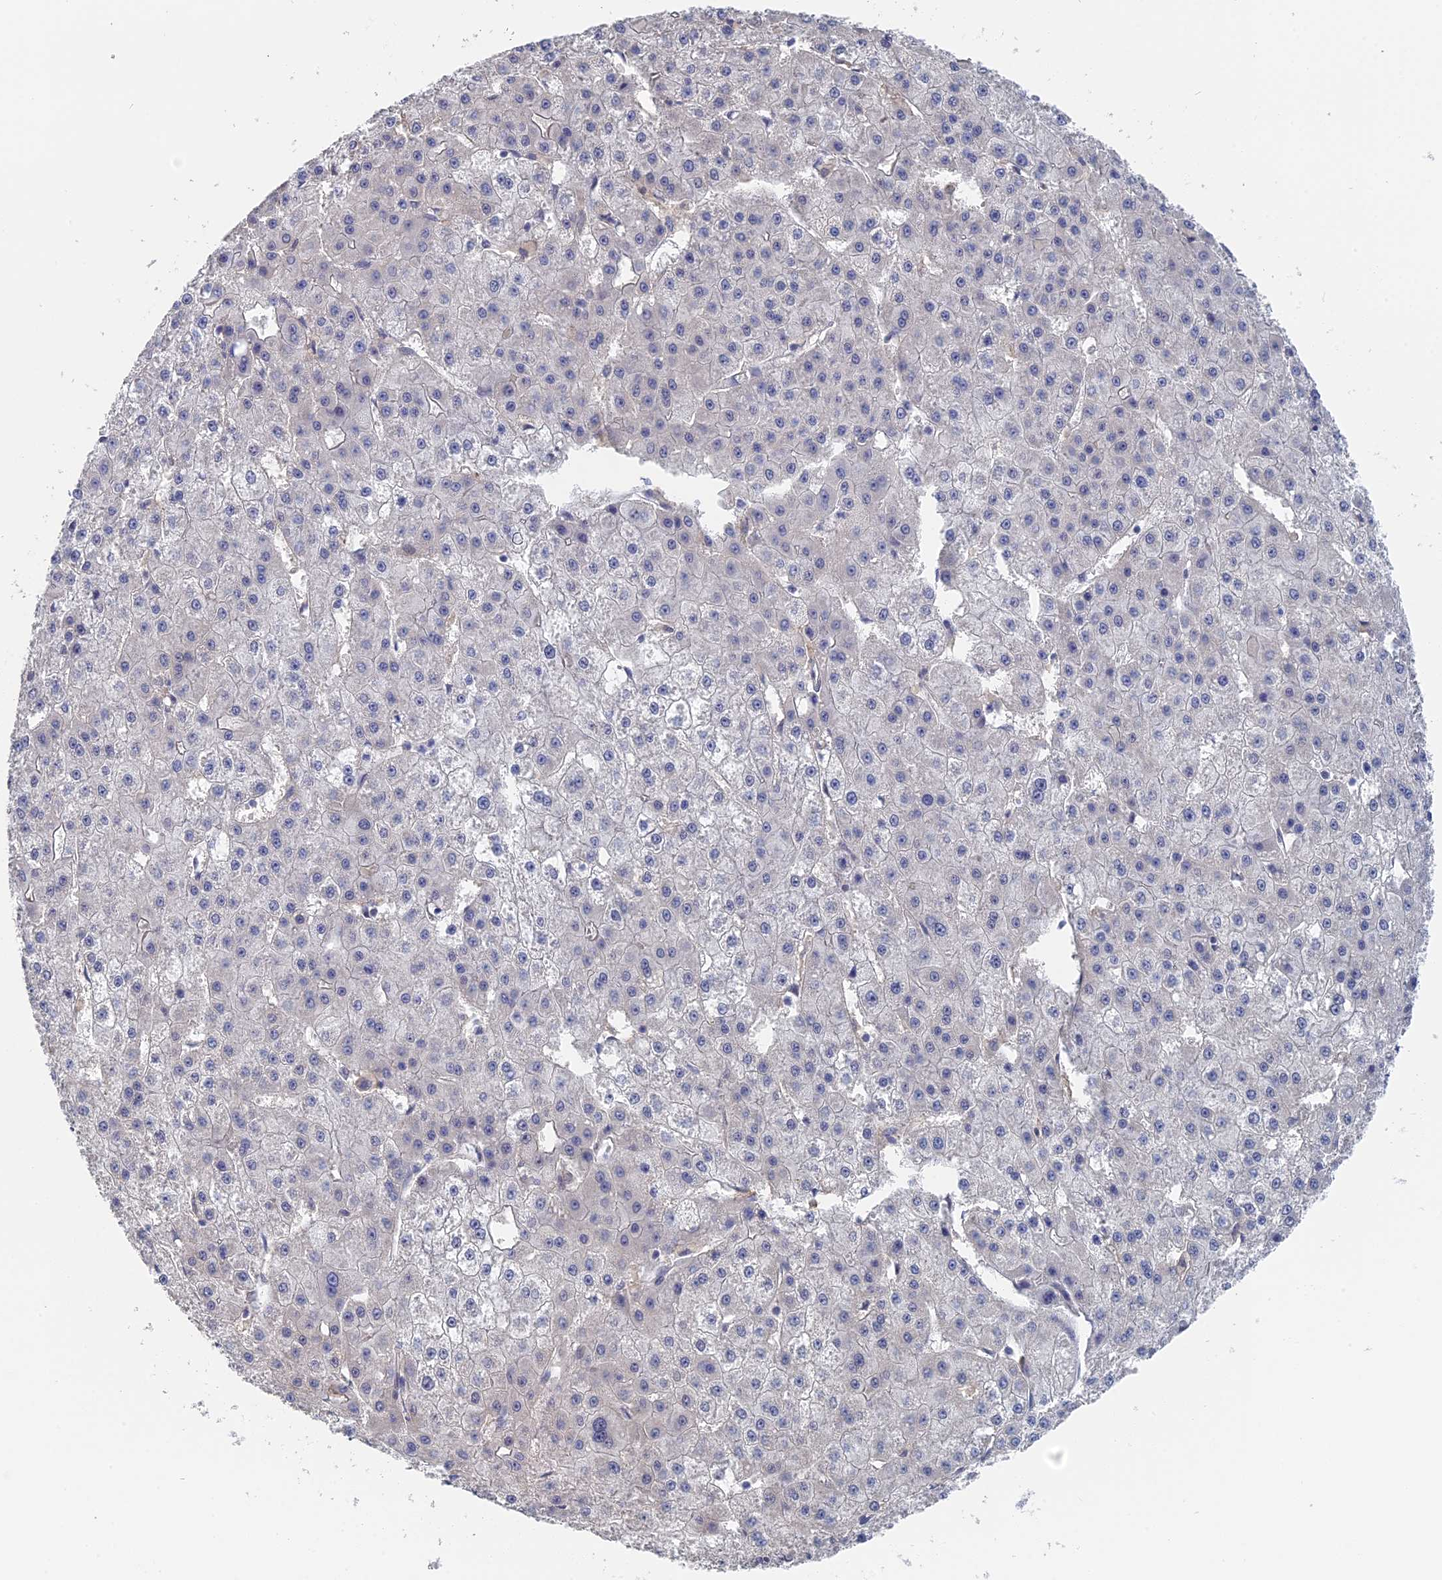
{"staining": {"intensity": "negative", "quantity": "none", "location": "none"}, "tissue": "liver cancer", "cell_type": "Tumor cells", "image_type": "cancer", "snomed": [{"axis": "morphology", "description": "Carcinoma, Hepatocellular, NOS"}, {"axis": "topography", "description": "Liver"}], "caption": "A micrograph of human liver cancer (hepatocellular carcinoma) is negative for staining in tumor cells.", "gene": "TSSC4", "patient": {"sex": "male", "age": 47}}